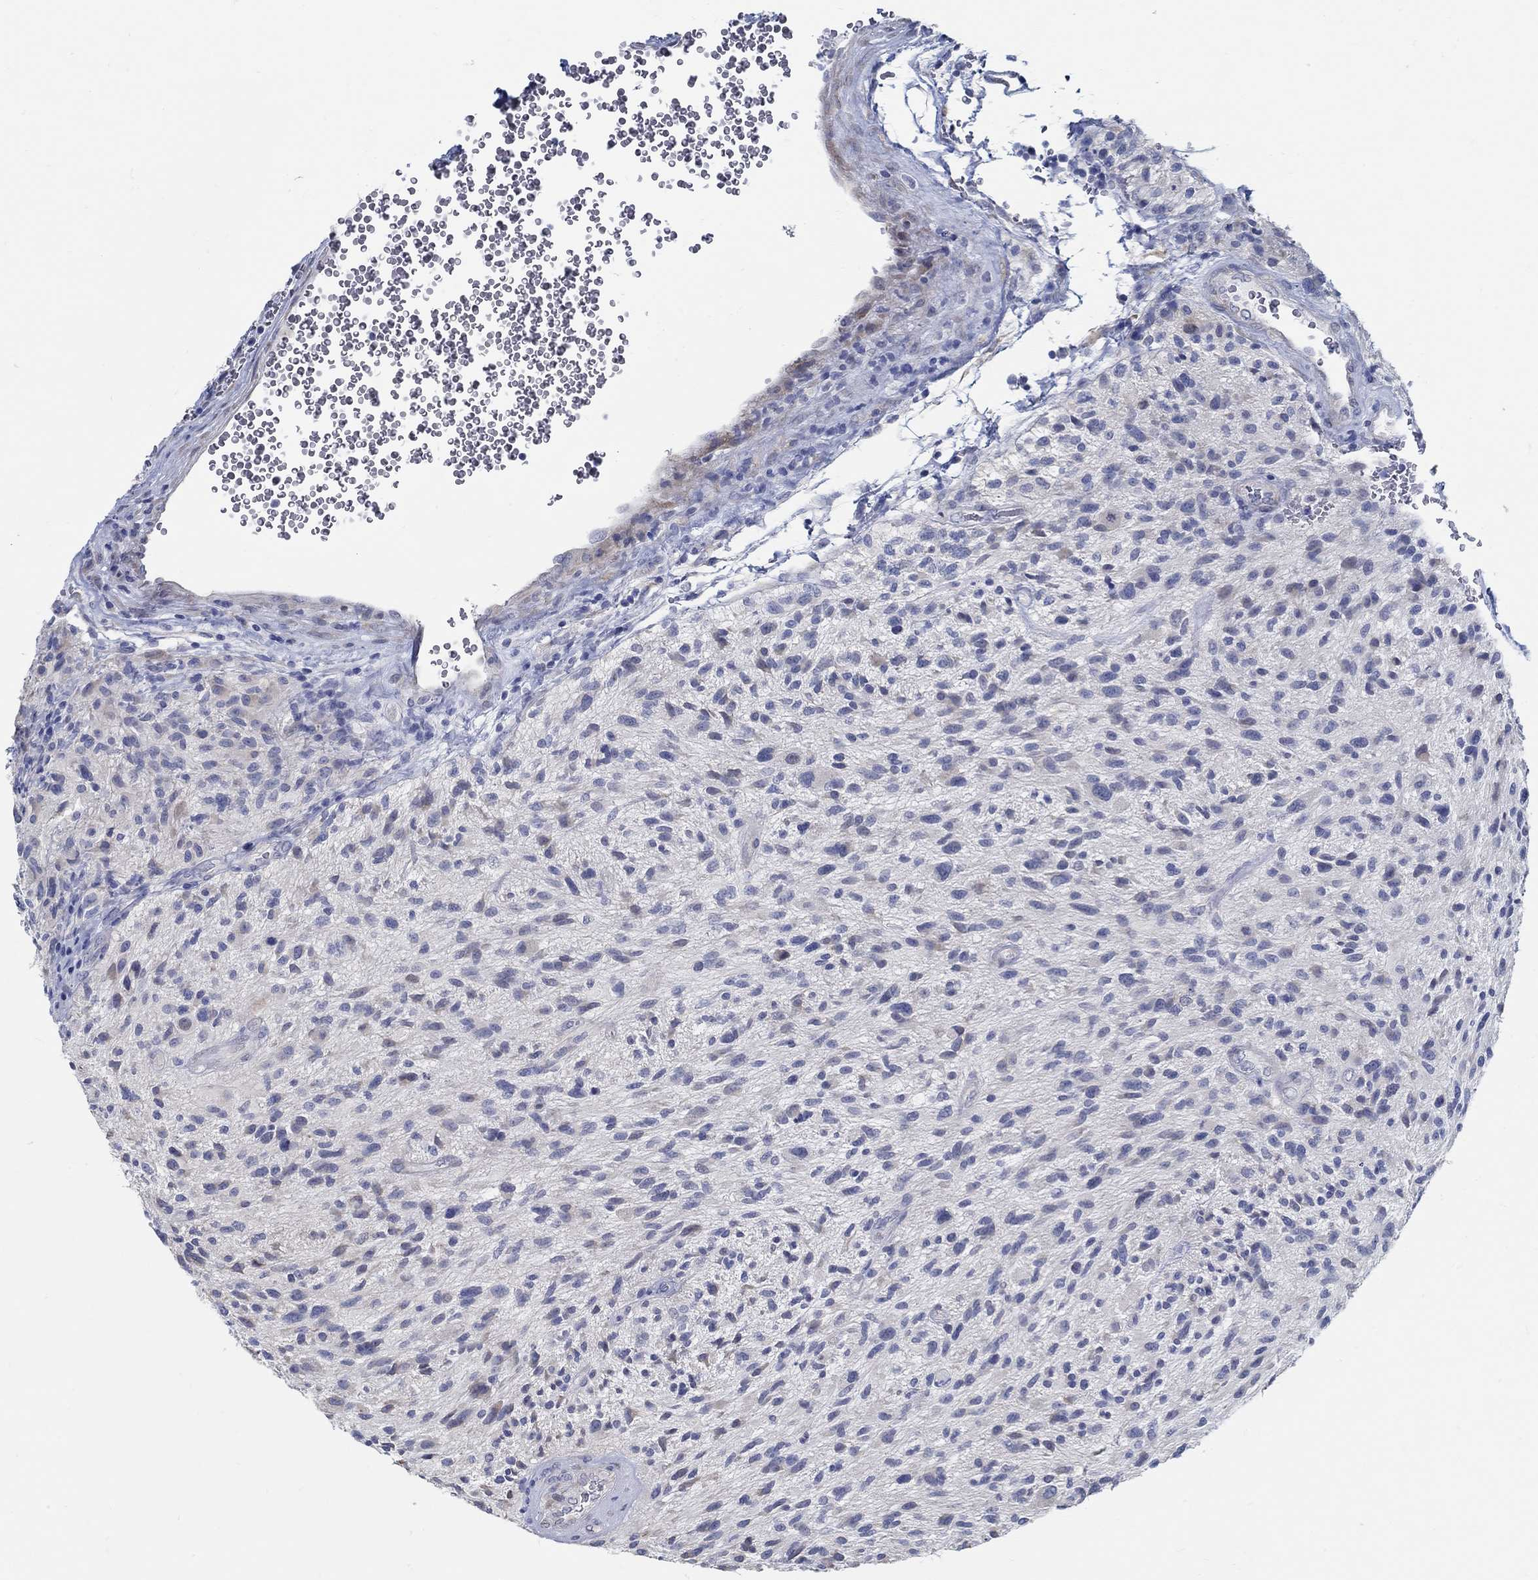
{"staining": {"intensity": "negative", "quantity": "none", "location": "none"}, "tissue": "glioma", "cell_type": "Tumor cells", "image_type": "cancer", "snomed": [{"axis": "morphology", "description": "Glioma, malignant, High grade"}, {"axis": "topography", "description": "Brain"}], "caption": "Tumor cells show no significant positivity in malignant glioma (high-grade).", "gene": "C15orf39", "patient": {"sex": "male", "age": 47}}